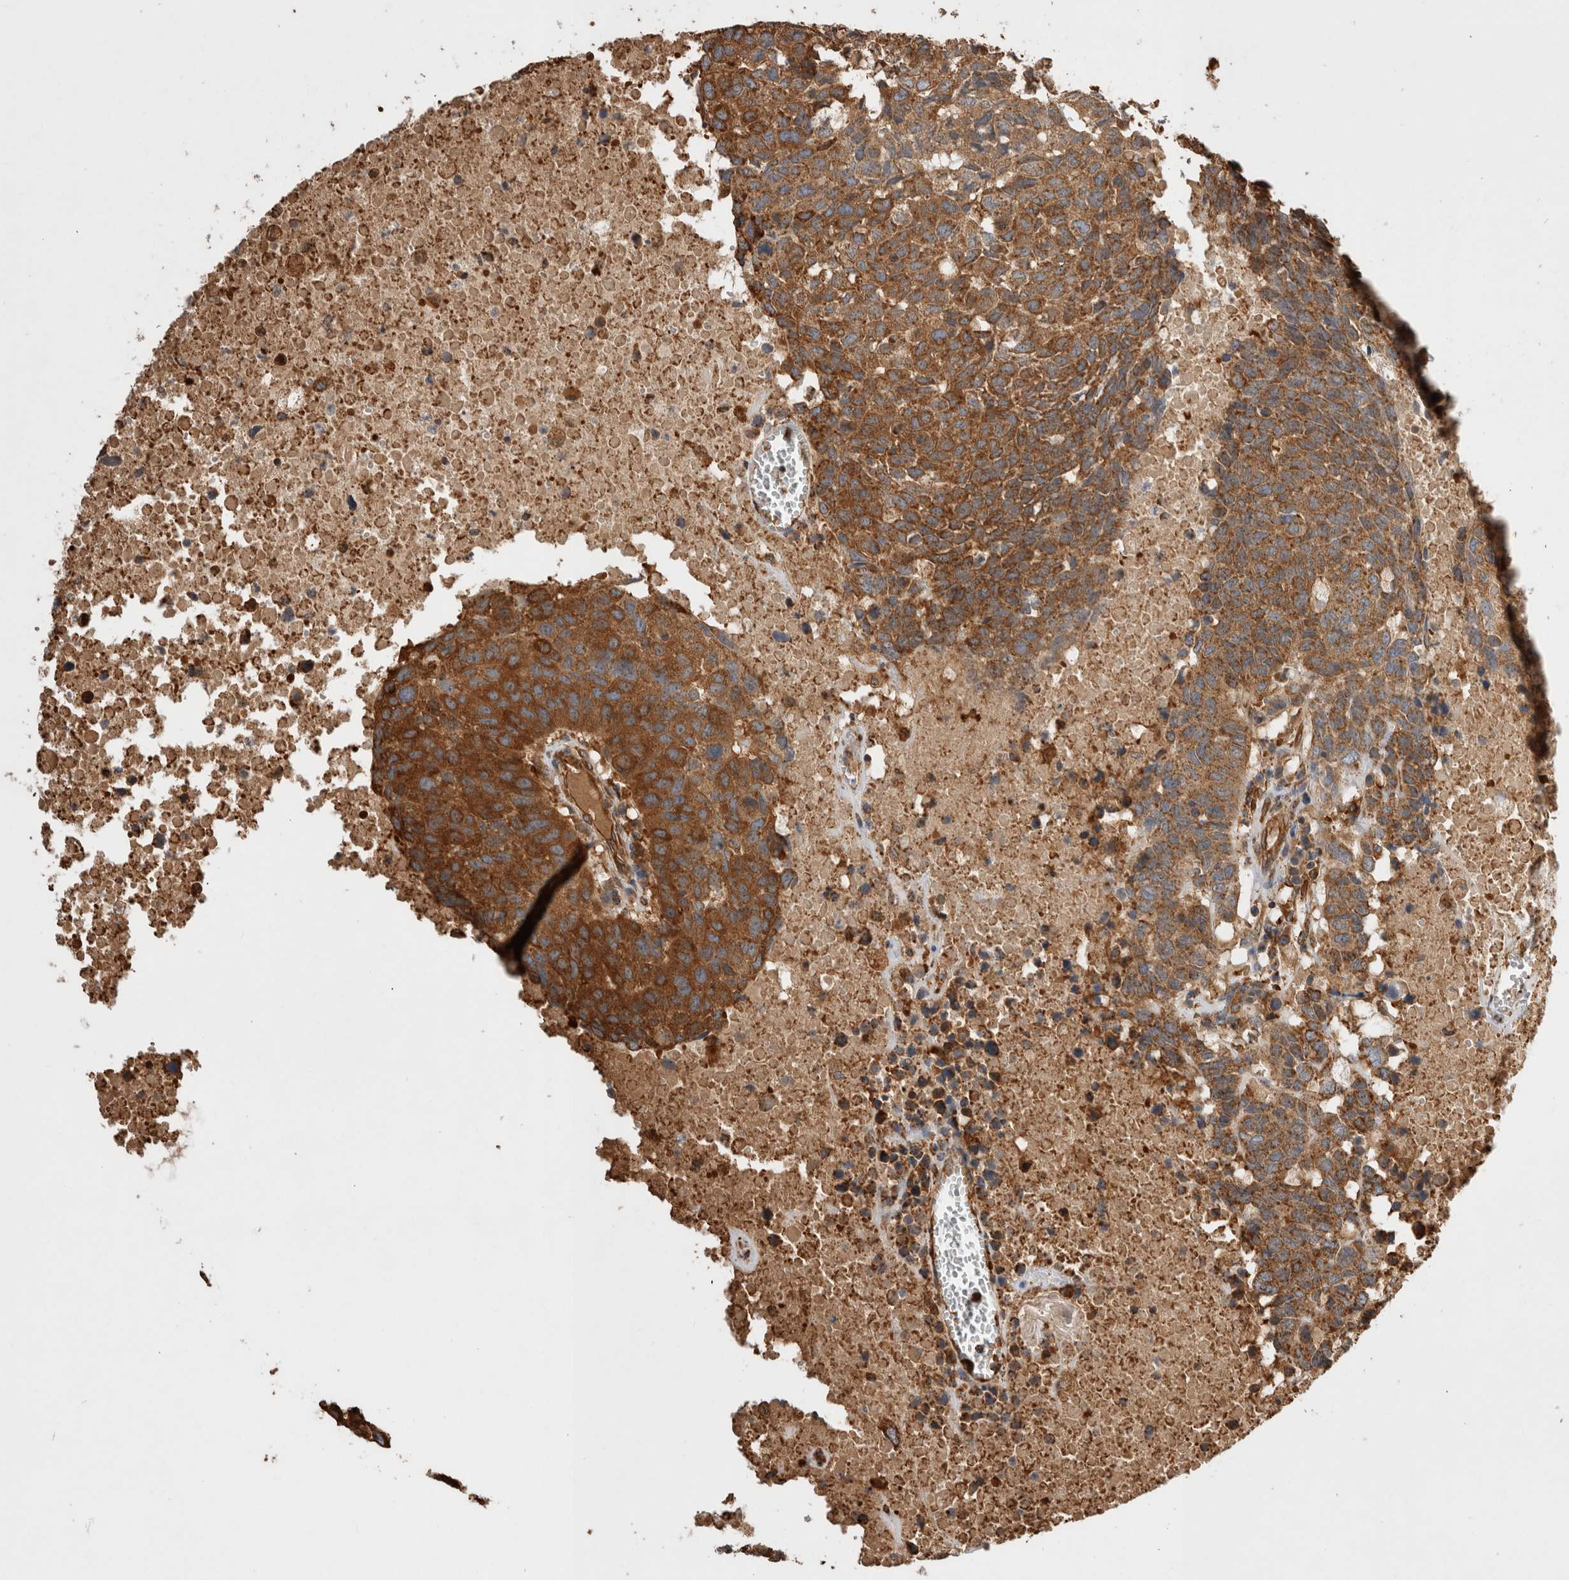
{"staining": {"intensity": "strong", "quantity": ">75%", "location": "cytoplasmic/membranous"}, "tissue": "head and neck cancer", "cell_type": "Tumor cells", "image_type": "cancer", "snomed": [{"axis": "morphology", "description": "Squamous cell carcinoma, NOS"}, {"axis": "topography", "description": "Head-Neck"}], "caption": "Protein staining by immunohistochemistry (IHC) reveals strong cytoplasmic/membranous staining in about >75% of tumor cells in head and neck cancer (squamous cell carcinoma).", "gene": "ZNF397", "patient": {"sex": "male", "age": 66}}